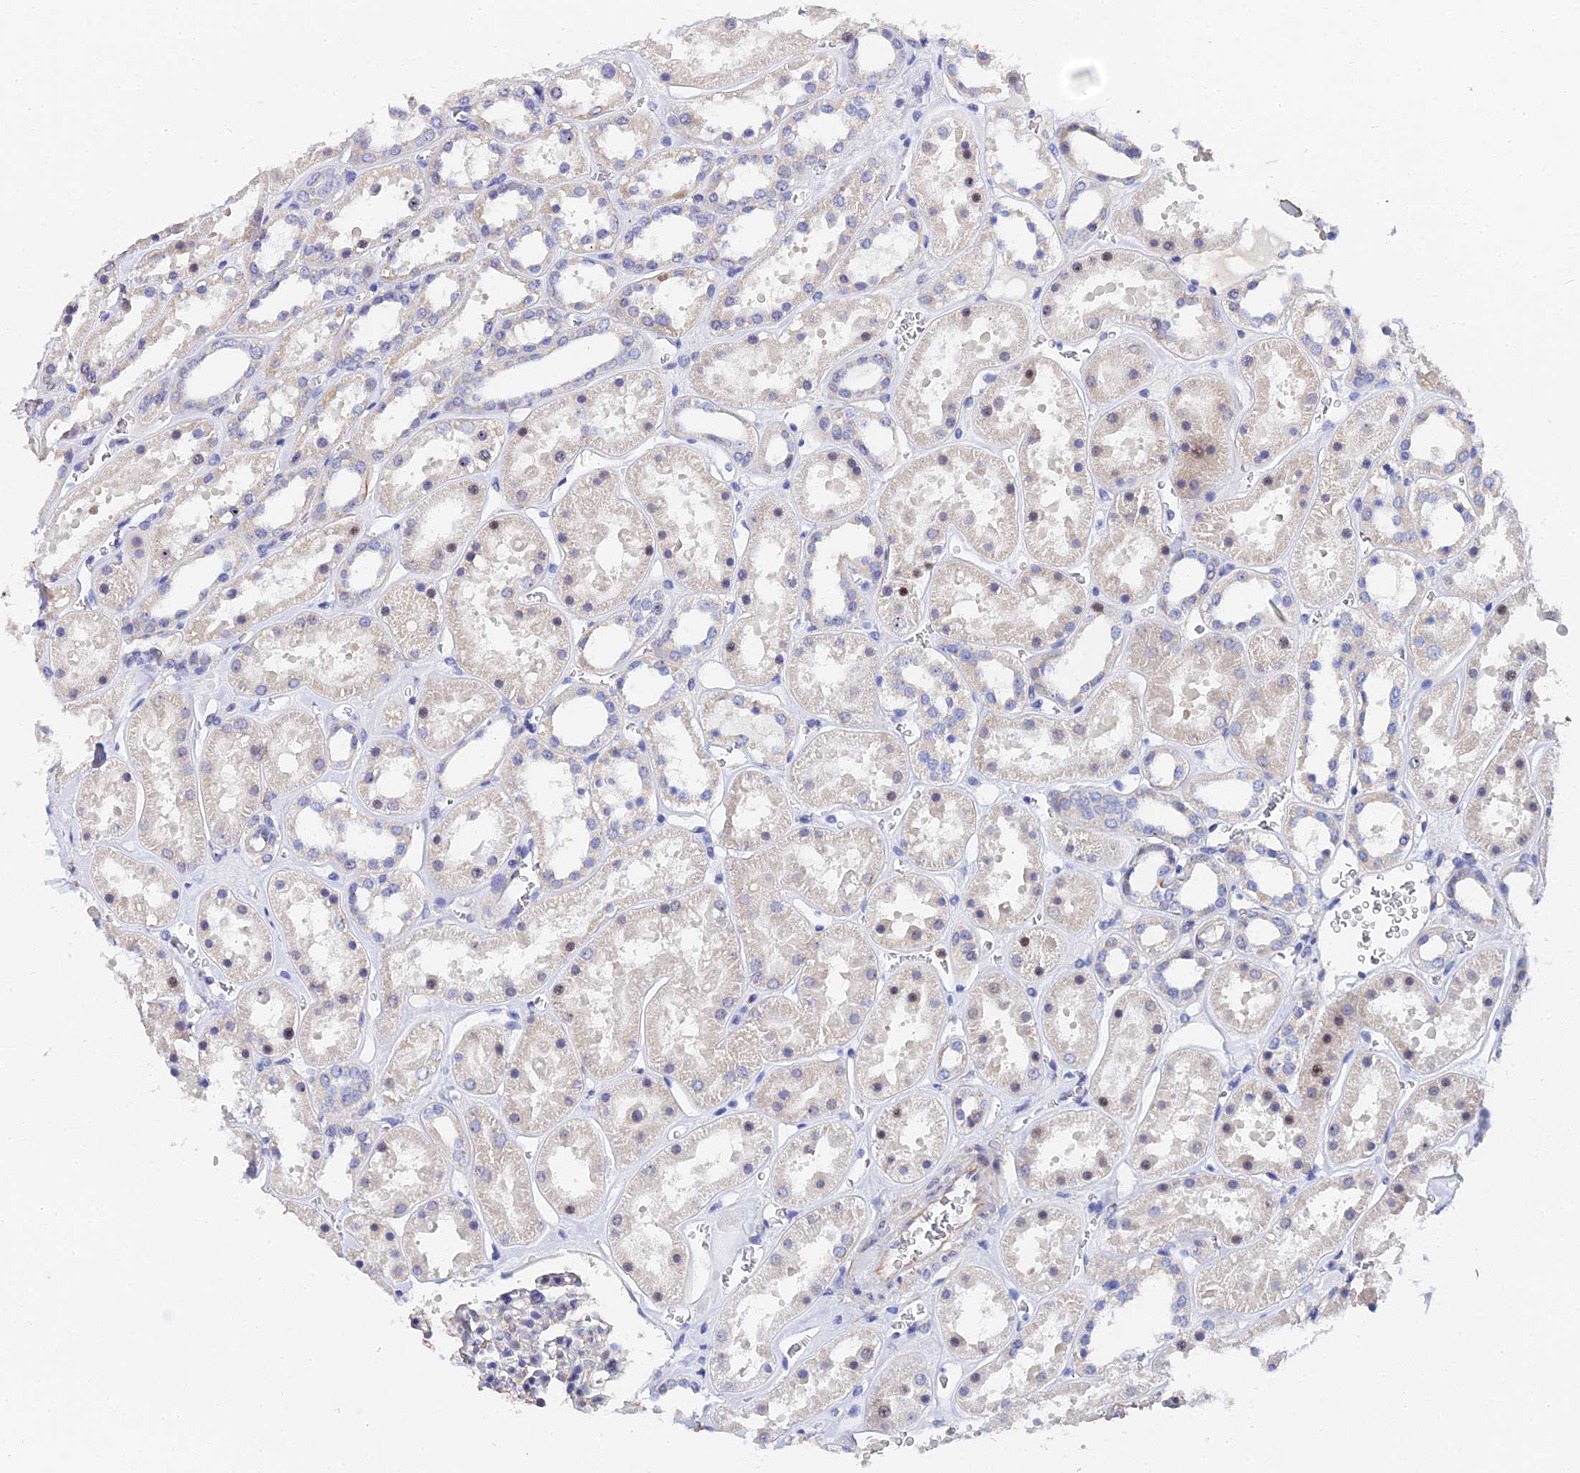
{"staining": {"intensity": "negative", "quantity": "none", "location": "none"}, "tissue": "kidney", "cell_type": "Cells in glomeruli", "image_type": "normal", "snomed": [{"axis": "morphology", "description": "Normal tissue, NOS"}, {"axis": "topography", "description": "Kidney"}], "caption": "High power microscopy photomicrograph of an immunohistochemistry image of unremarkable kidney, revealing no significant staining in cells in glomeruli.", "gene": "ENSG00000268674", "patient": {"sex": "female", "age": 41}}